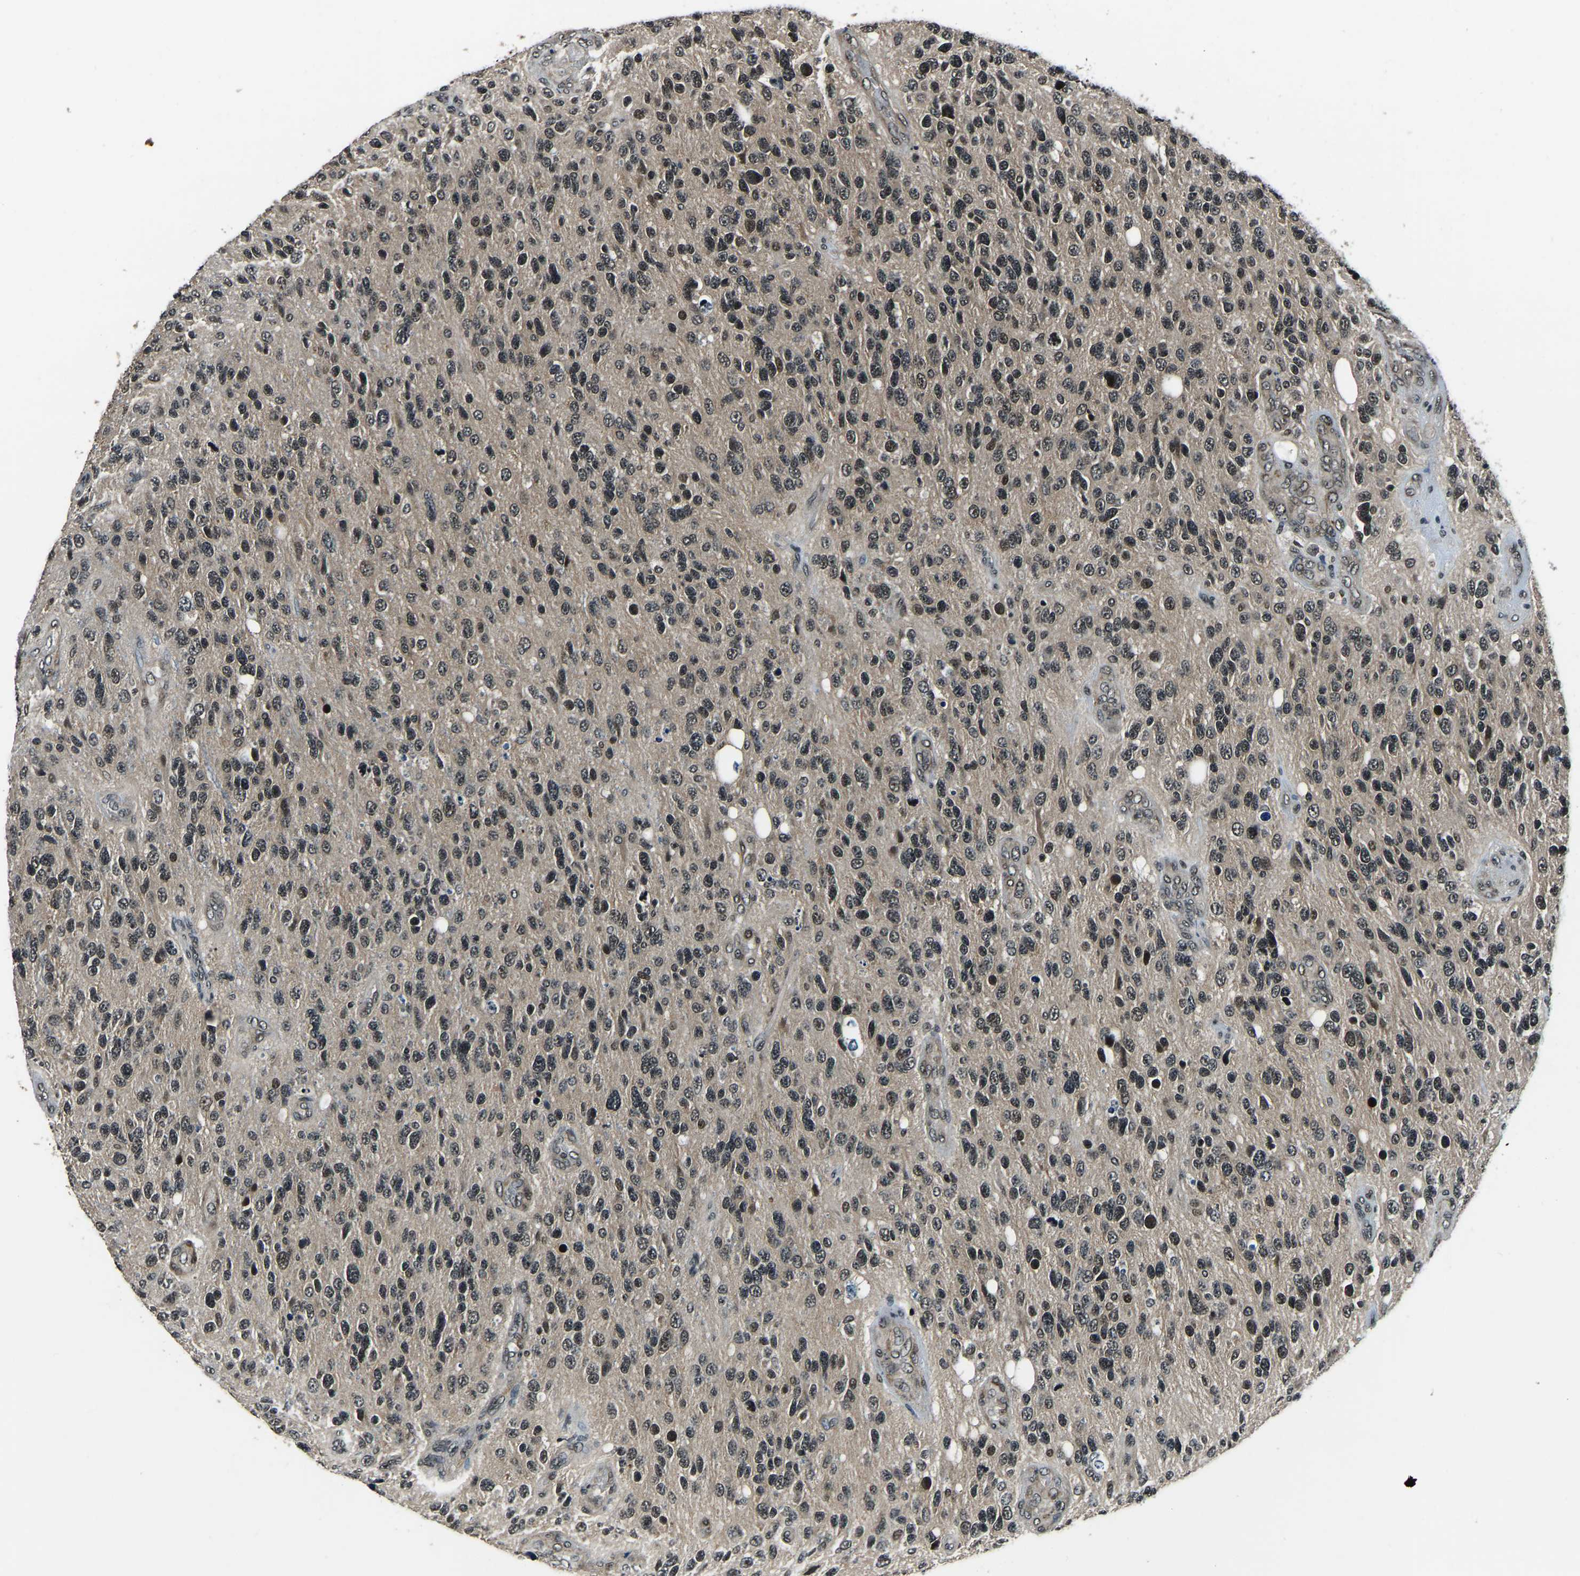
{"staining": {"intensity": "negative", "quantity": "none", "location": "none"}, "tissue": "glioma", "cell_type": "Tumor cells", "image_type": "cancer", "snomed": [{"axis": "morphology", "description": "Glioma, malignant, High grade"}, {"axis": "topography", "description": "Brain"}], "caption": "The histopathology image displays no significant staining in tumor cells of malignant high-grade glioma.", "gene": "ANKIB1", "patient": {"sex": "female", "age": 58}}